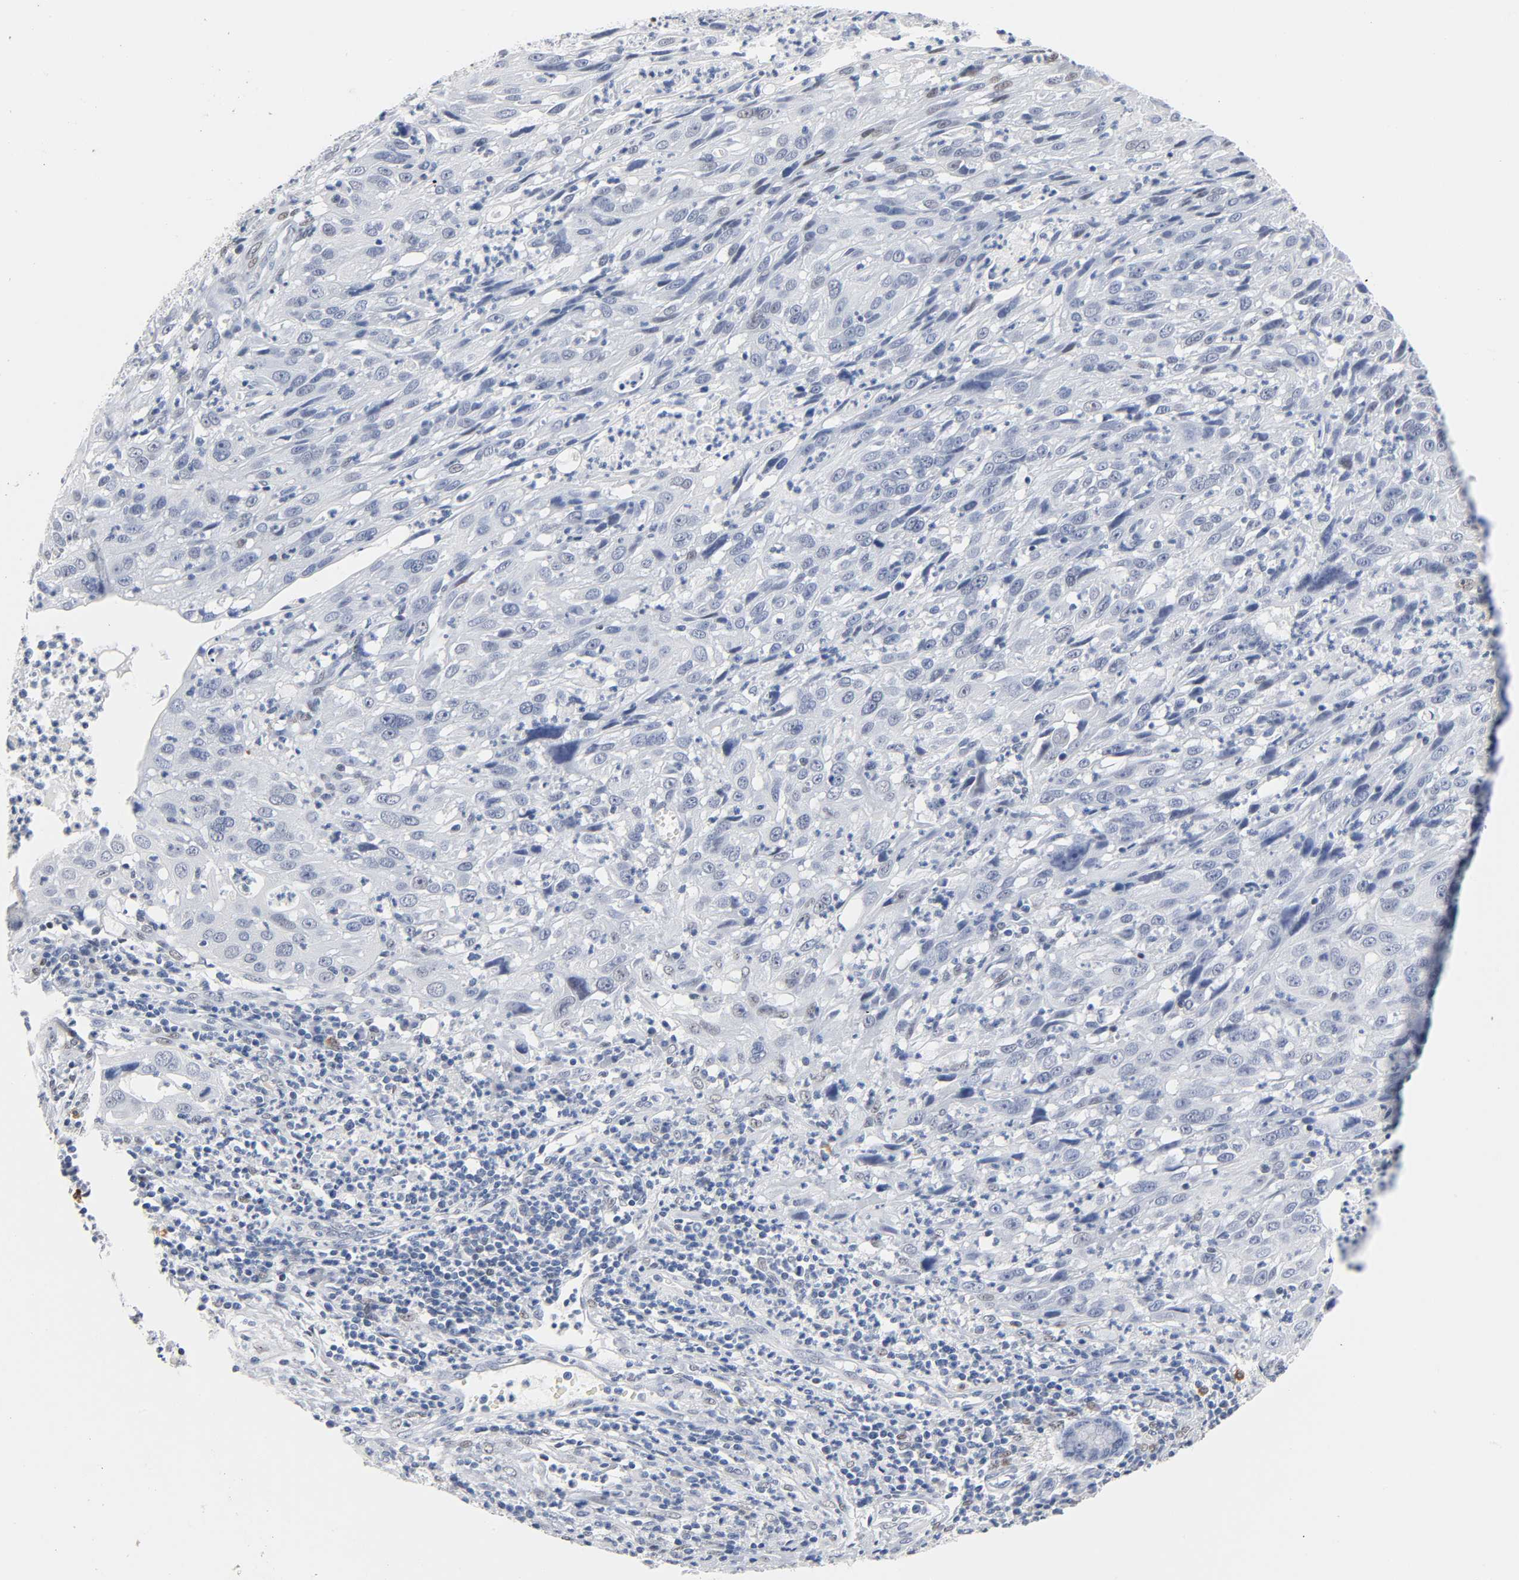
{"staining": {"intensity": "negative", "quantity": "none", "location": "none"}, "tissue": "cervical cancer", "cell_type": "Tumor cells", "image_type": "cancer", "snomed": [{"axis": "morphology", "description": "Squamous cell carcinoma, NOS"}, {"axis": "topography", "description": "Cervix"}], "caption": "Immunohistochemistry (IHC) of human cervical squamous cell carcinoma demonstrates no expression in tumor cells.", "gene": "NAB2", "patient": {"sex": "female", "age": 32}}